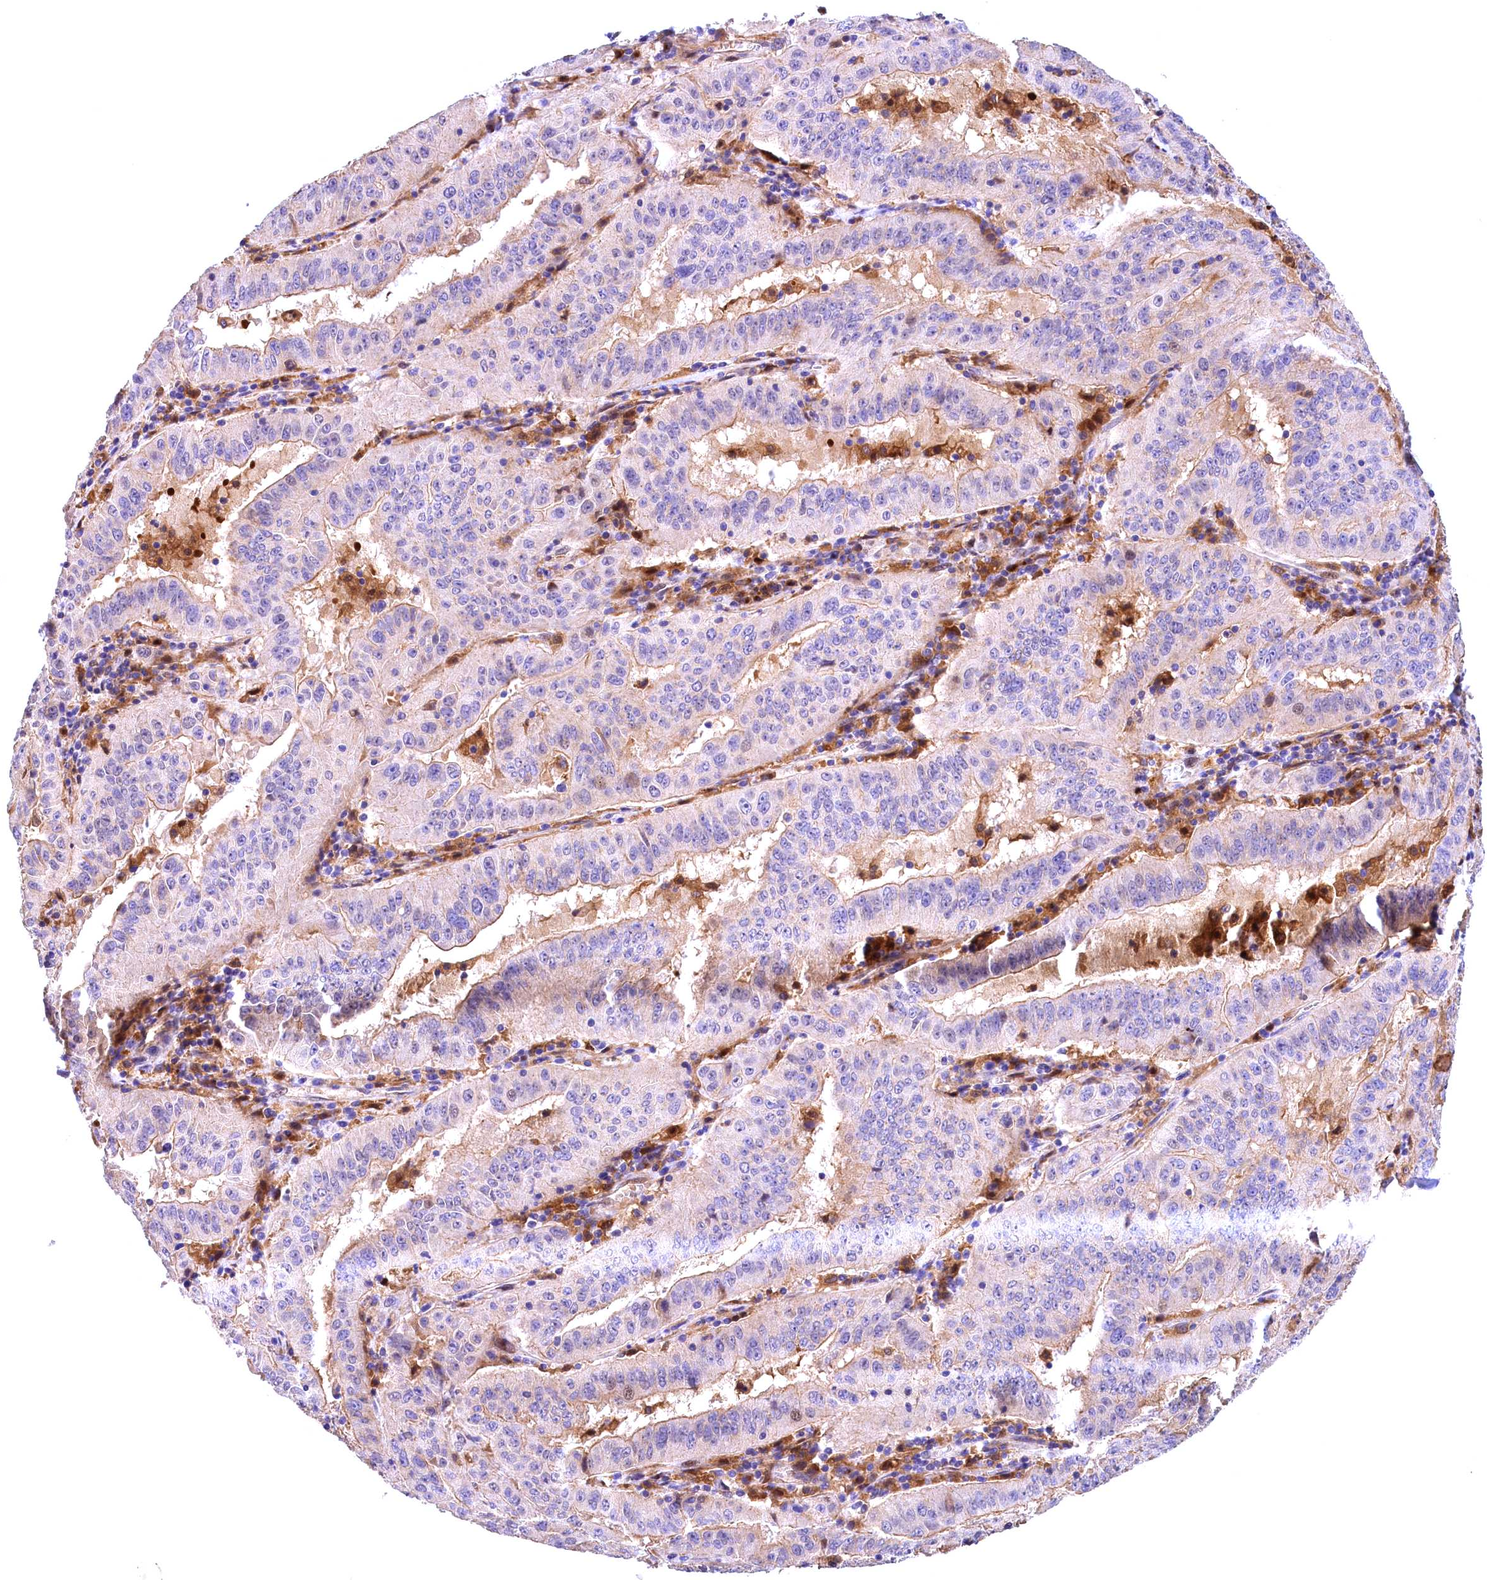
{"staining": {"intensity": "negative", "quantity": "none", "location": "none"}, "tissue": "pancreatic cancer", "cell_type": "Tumor cells", "image_type": "cancer", "snomed": [{"axis": "morphology", "description": "Adenocarcinoma, NOS"}, {"axis": "topography", "description": "Pancreas"}], "caption": "An IHC photomicrograph of pancreatic cancer is shown. There is no staining in tumor cells of pancreatic cancer.", "gene": "NAIP", "patient": {"sex": "male", "age": 63}}